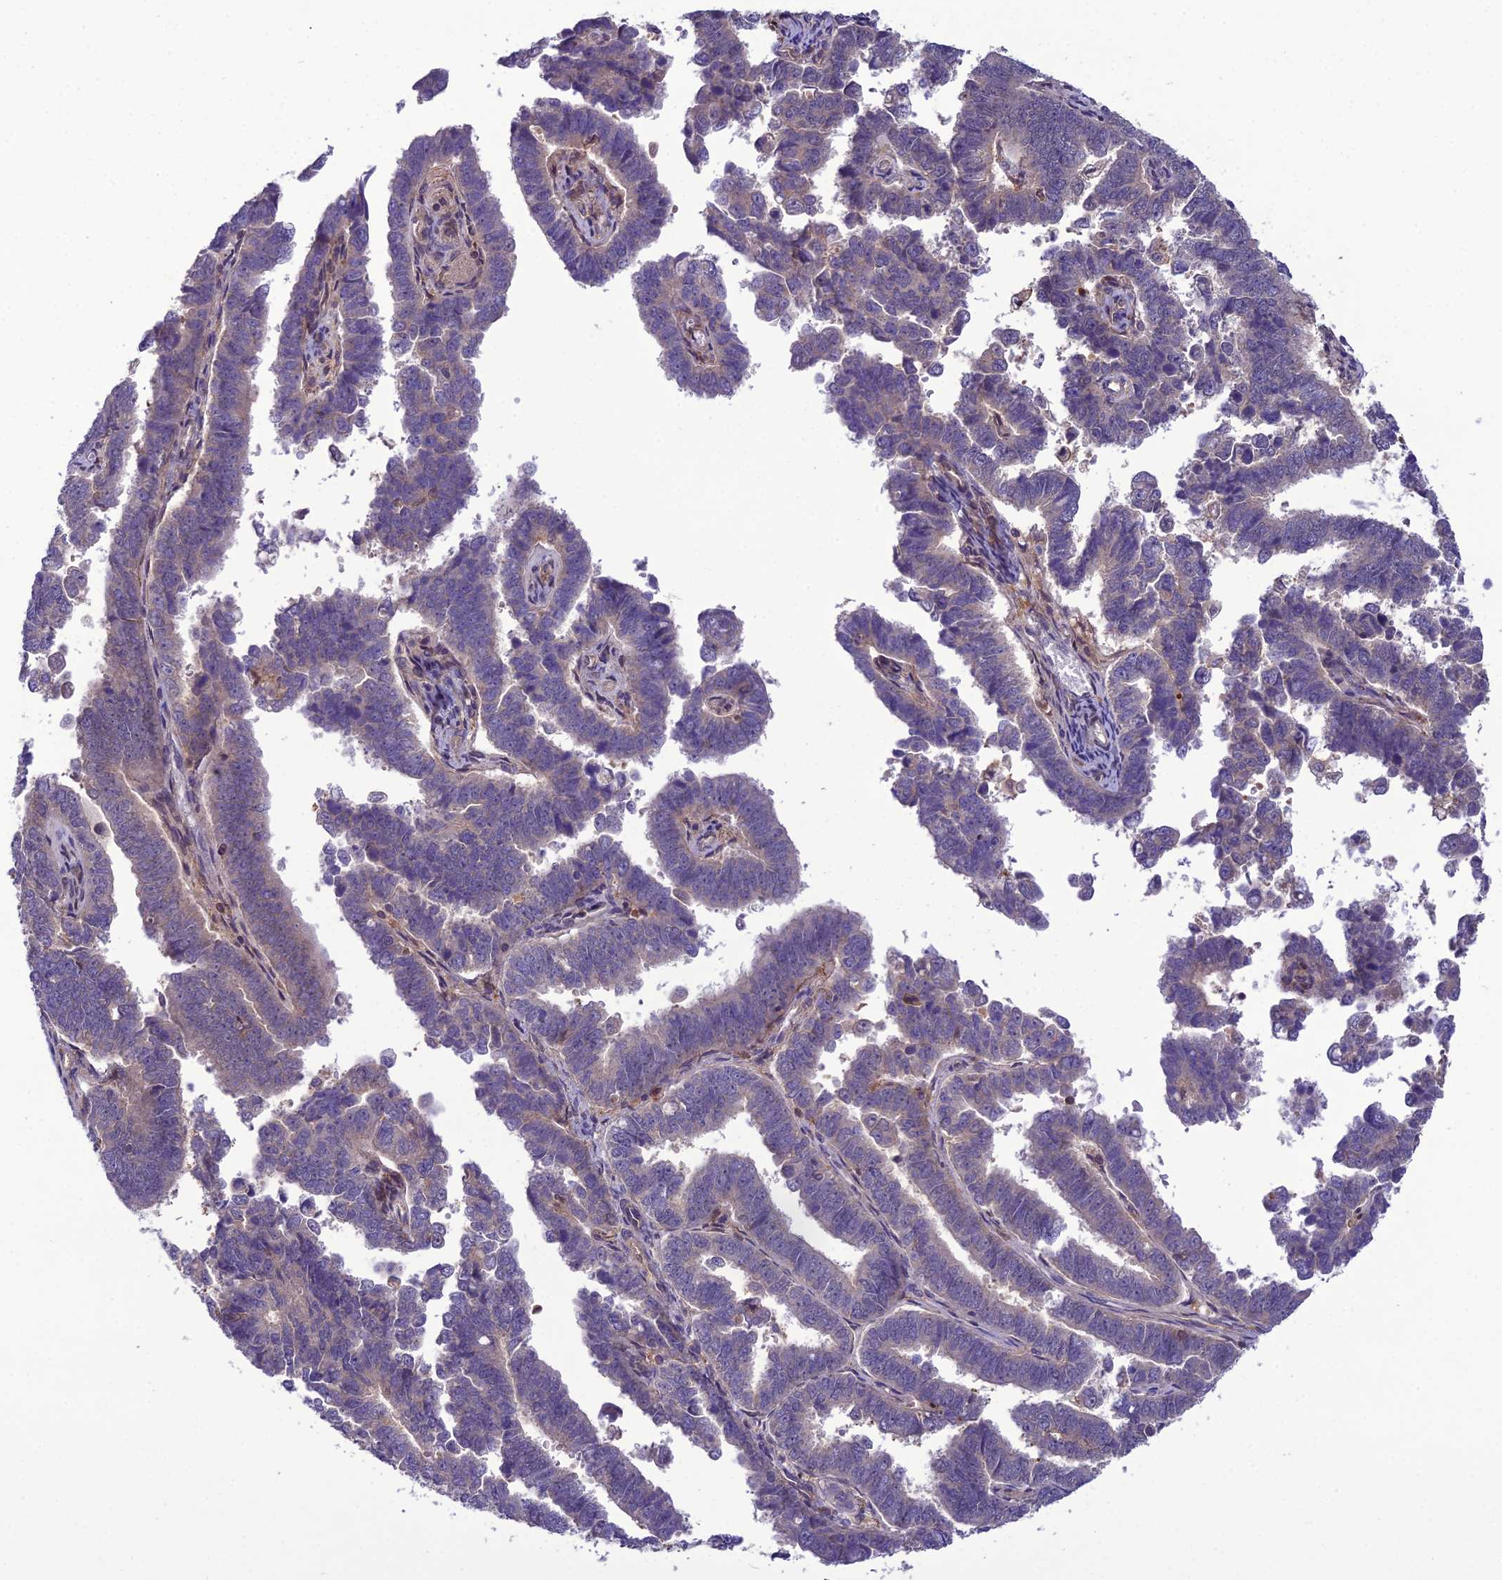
{"staining": {"intensity": "negative", "quantity": "none", "location": "none"}, "tissue": "endometrial cancer", "cell_type": "Tumor cells", "image_type": "cancer", "snomed": [{"axis": "morphology", "description": "Adenocarcinoma, NOS"}, {"axis": "topography", "description": "Endometrium"}], "caption": "Tumor cells are negative for brown protein staining in endometrial cancer. (DAB immunohistochemistry (IHC) with hematoxylin counter stain).", "gene": "GDF6", "patient": {"sex": "female", "age": 75}}